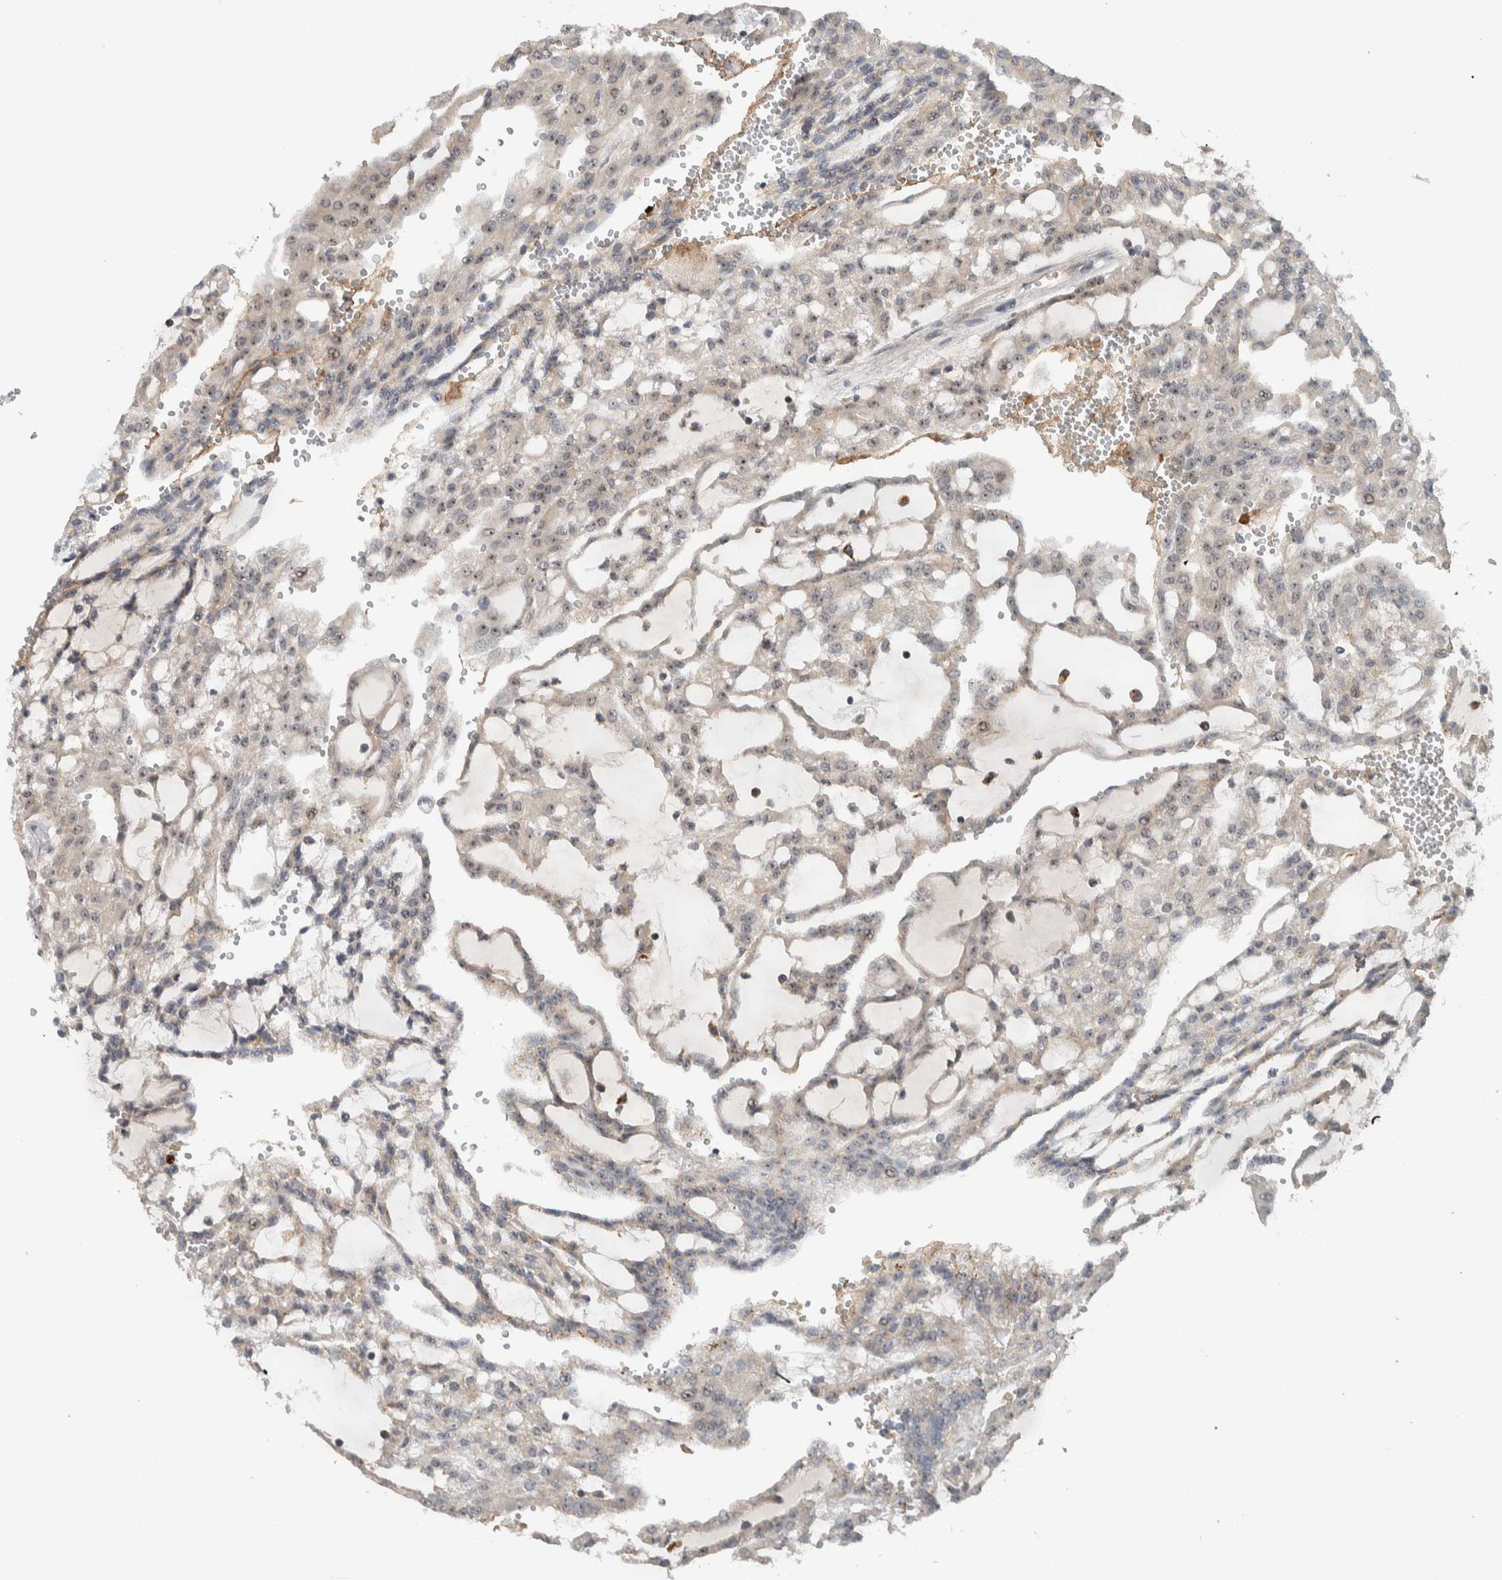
{"staining": {"intensity": "weak", "quantity": "<25%", "location": "nuclear"}, "tissue": "renal cancer", "cell_type": "Tumor cells", "image_type": "cancer", "snomed": [{"axis": "morphology", "description": "Adenocarcinoma, NOS"}, {"axis": "topography", "description": "Kidney"}], "caption": "An image of renal cancer stained for a protein reveals no brown staining in tumor cells. Brightfield microscopy of immunohistochemistry stained with DAB (brown) and hematoxylin (blue), captured at high magnification.", "gene": "ZFP91", "patient": {"sex": "male", "age": 63}}